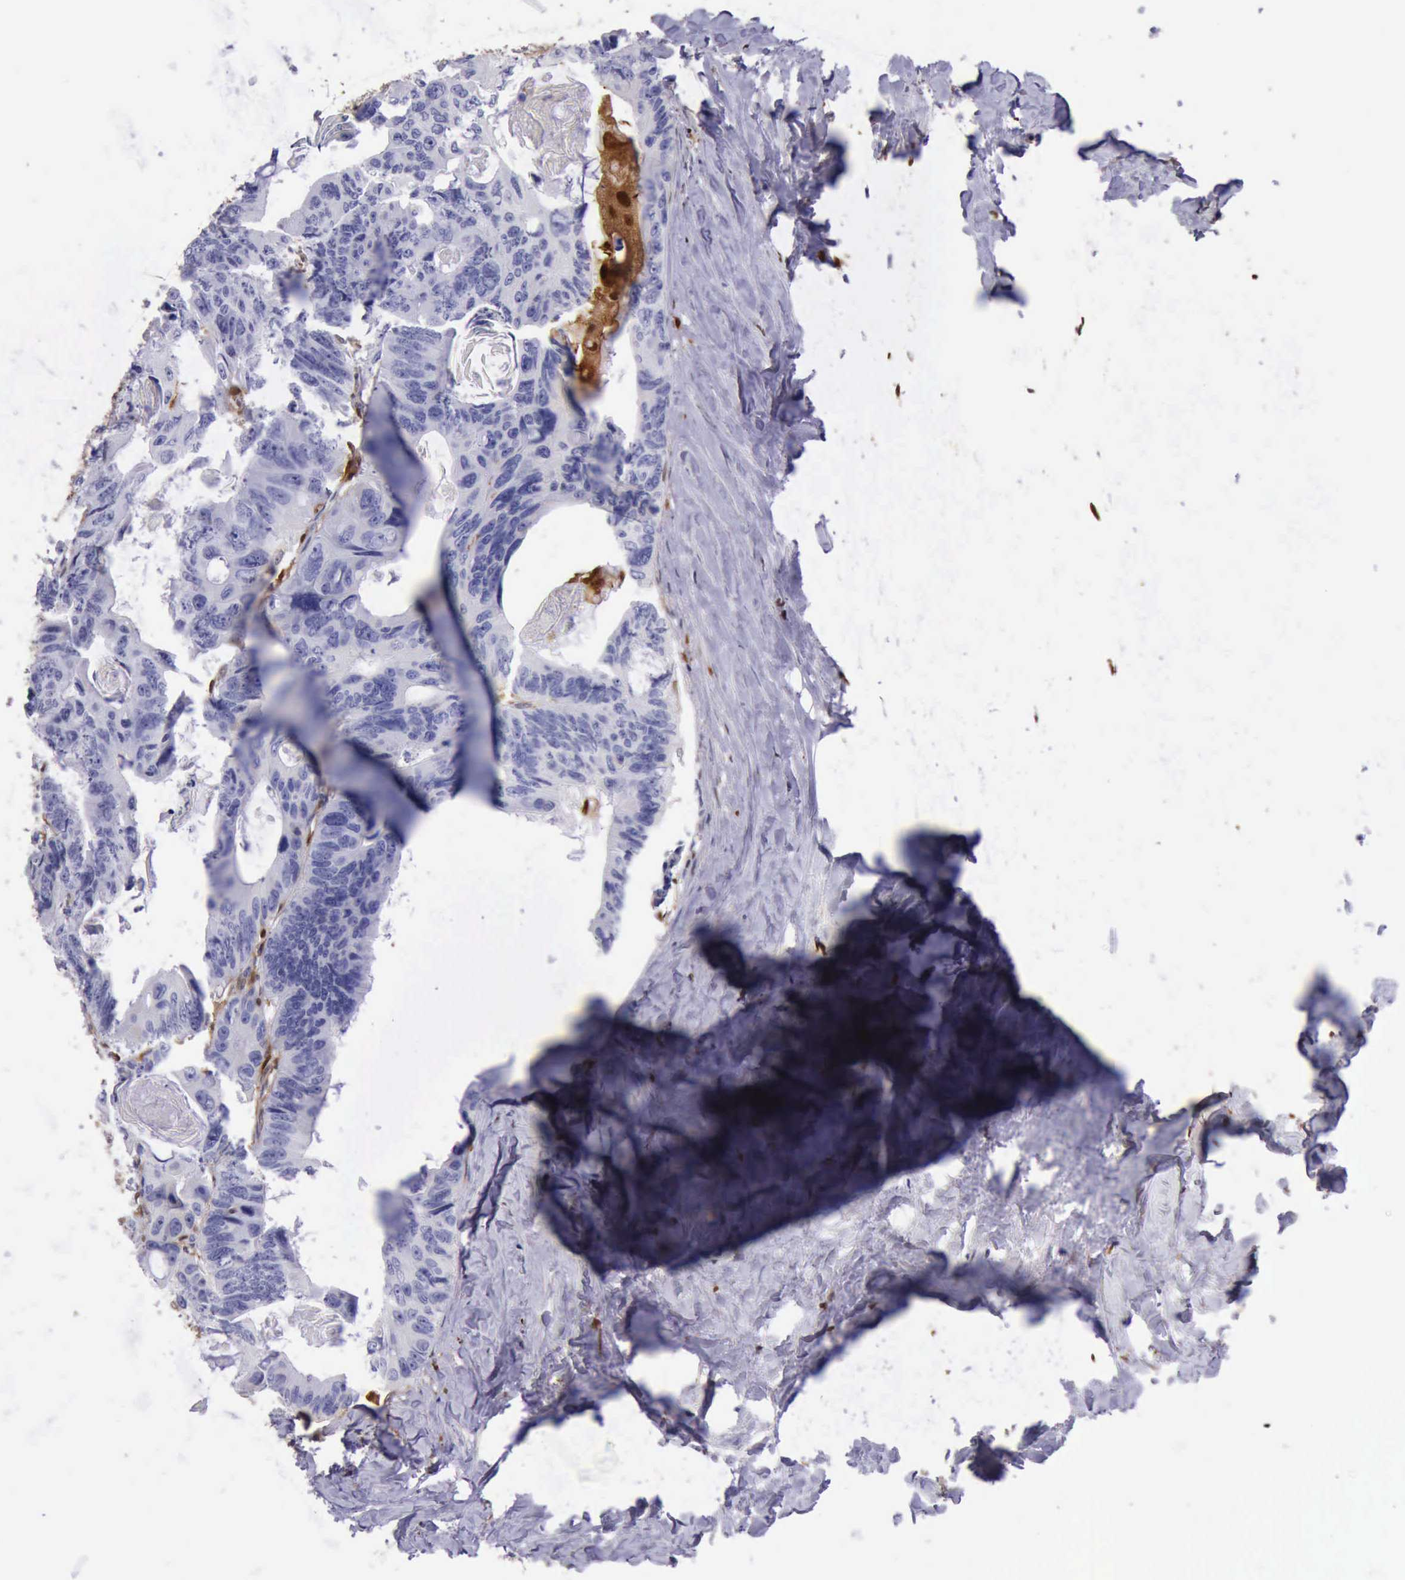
{"staining": {"intensity": "weak", "quantity": "<25%", "location": "cytoplasmic/membranous,nuclear"}, "tissue": "colorectal cancer", "cell_type": "Tumor cells", "image_type": "cancer", "snomed": [{"axis": "morphology", "description": "Adenocarcinoma, NOS"}, {"axis": "topography", "description": "Colon"}], "caption": "Tumor cells are negative for brown protein staining in adenocarcinoma (colorectal).", "gene": "TYMP", "patient": {"sex": "female", "age": 55}}